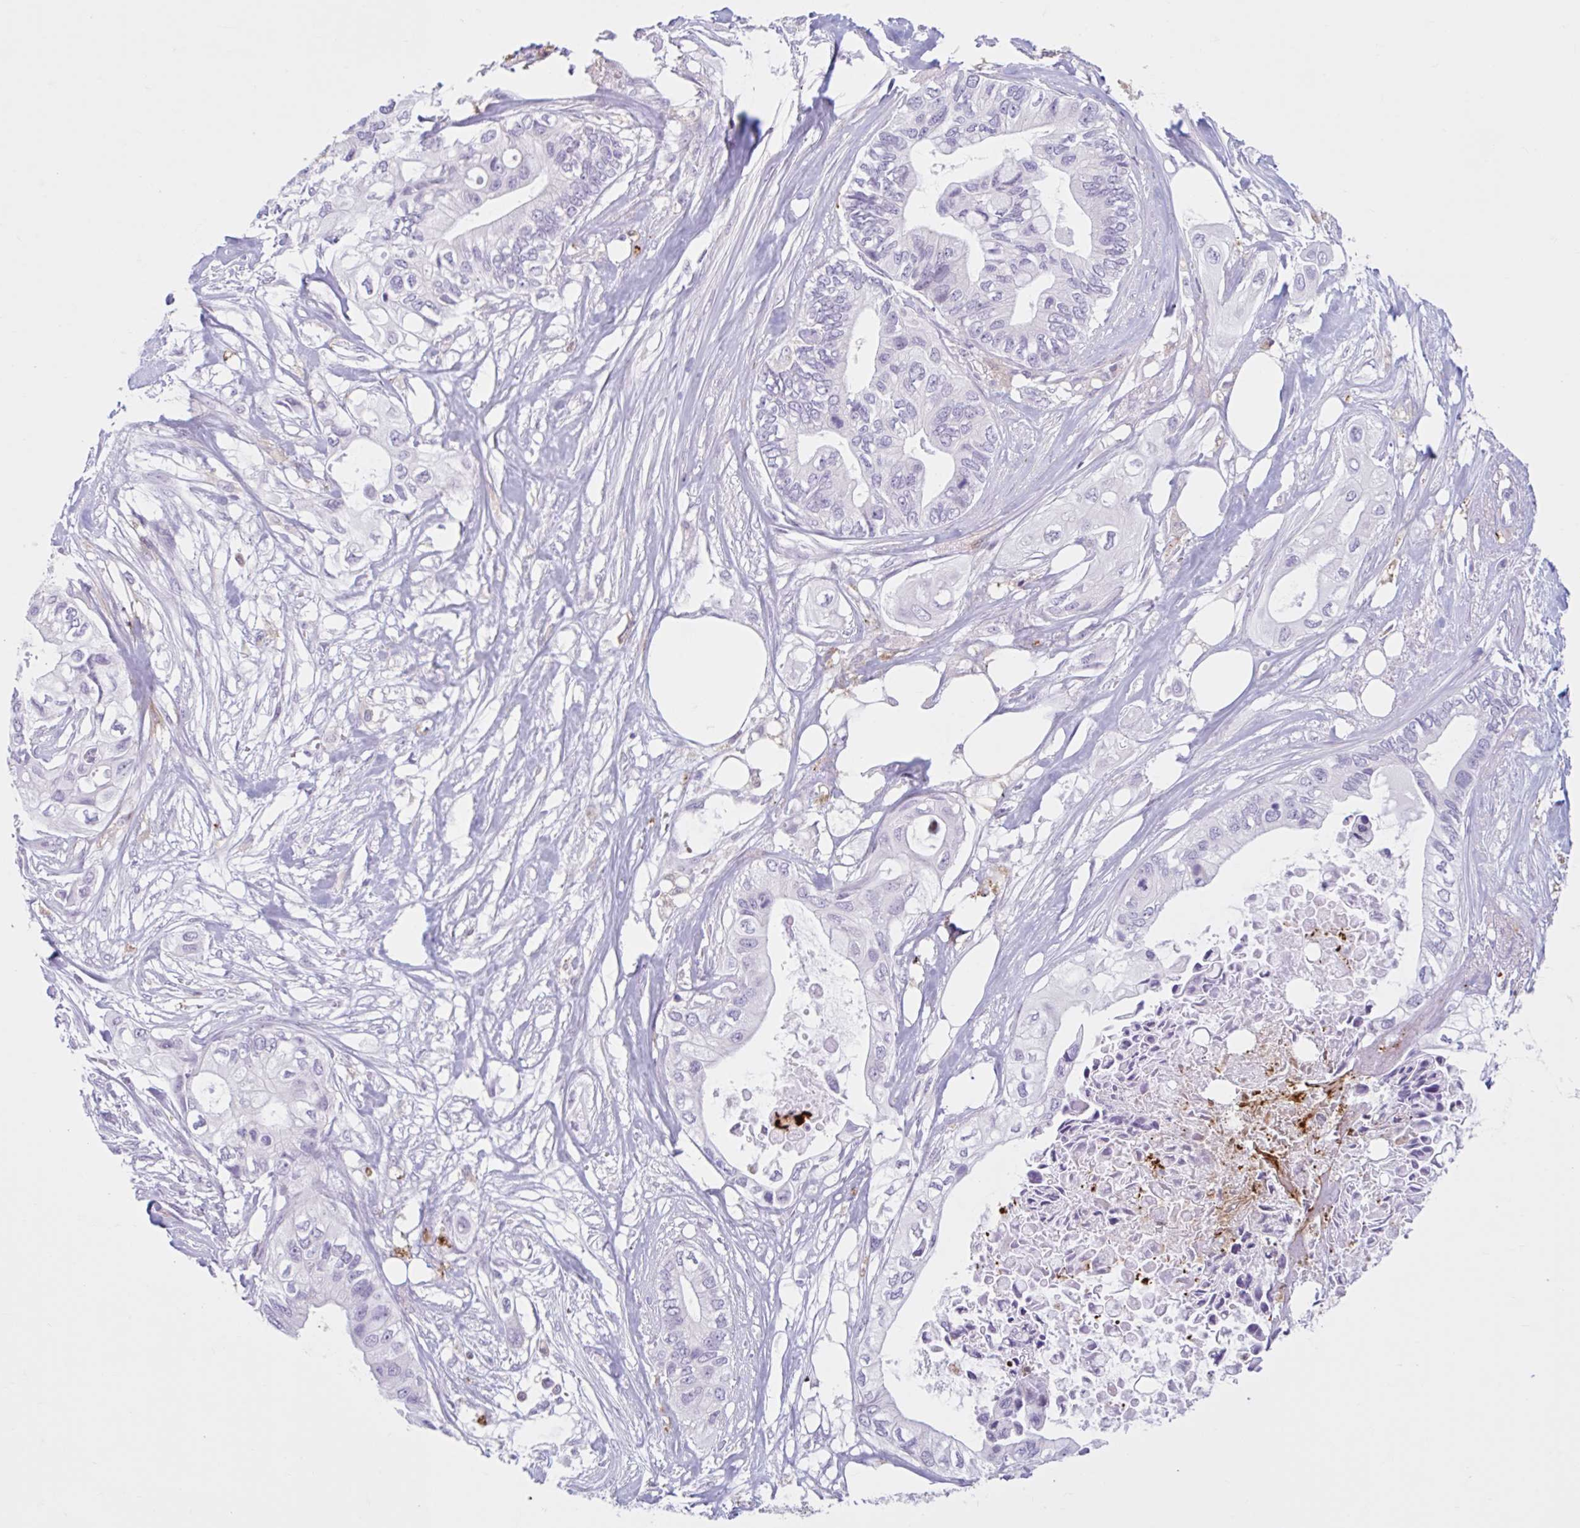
{"staining": {"intensity": "negative", "quantity": "none", "location": "none"}, "tissue": "pancreatic cancer", "cell_type": "Tumor cells", "image_type": "cancer", "snomed": [{"axis": "morphology", "description": "Adenocarcinoma, NOS"}, {"axis": "topography", "description": "Pancreas"}], "caption": "The histopathology image reveals no staining of tumor cells in pancreatic cancer. (DAB immunohistochemistry (IHC), high magnification).", "gene": "CEP120", "patient": {"sex": "female", "age": 63}}